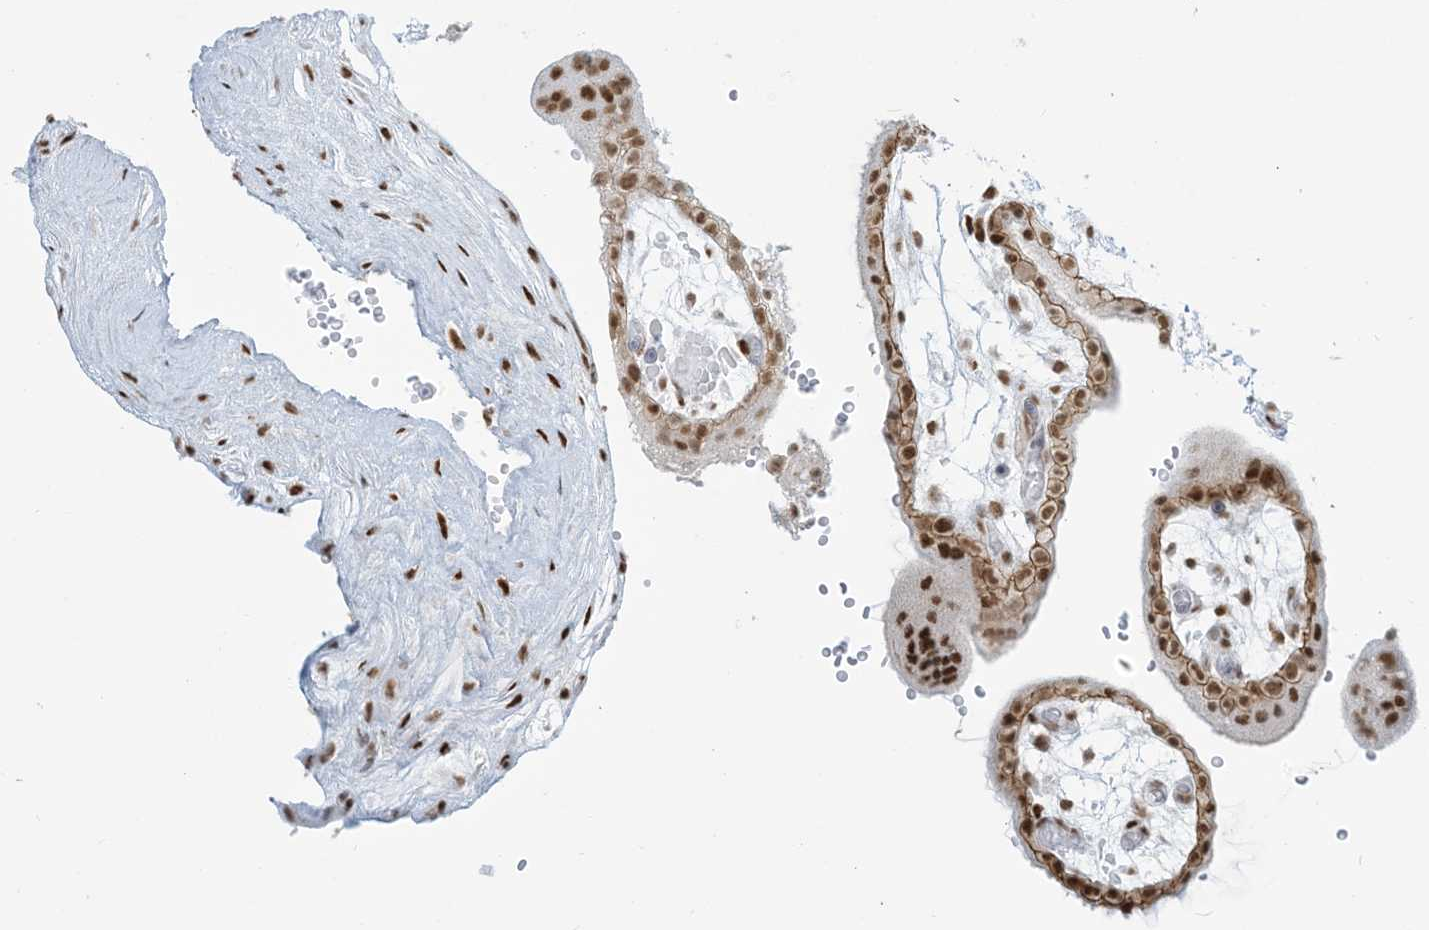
{"staining": {"intensity": "strong", "quantity": ">75%", "location": "nuclear"}, "tissue": "placenta", "cell_type": "Decidual cells", "image_type": "normal", "snomed": [{"axis": "morphology", "description": "Normal tissue, NOS"}, {"axis": "topography", "description": "Placenta"}], "caption": "IHC micrograph of benign placenta stained for a protein (brown), which reveals high levels of strong nuclear positivity in approximately >75% of decidual cells.", "gene": "STAG1", "patient": {"sex": "female", "age": 18}}